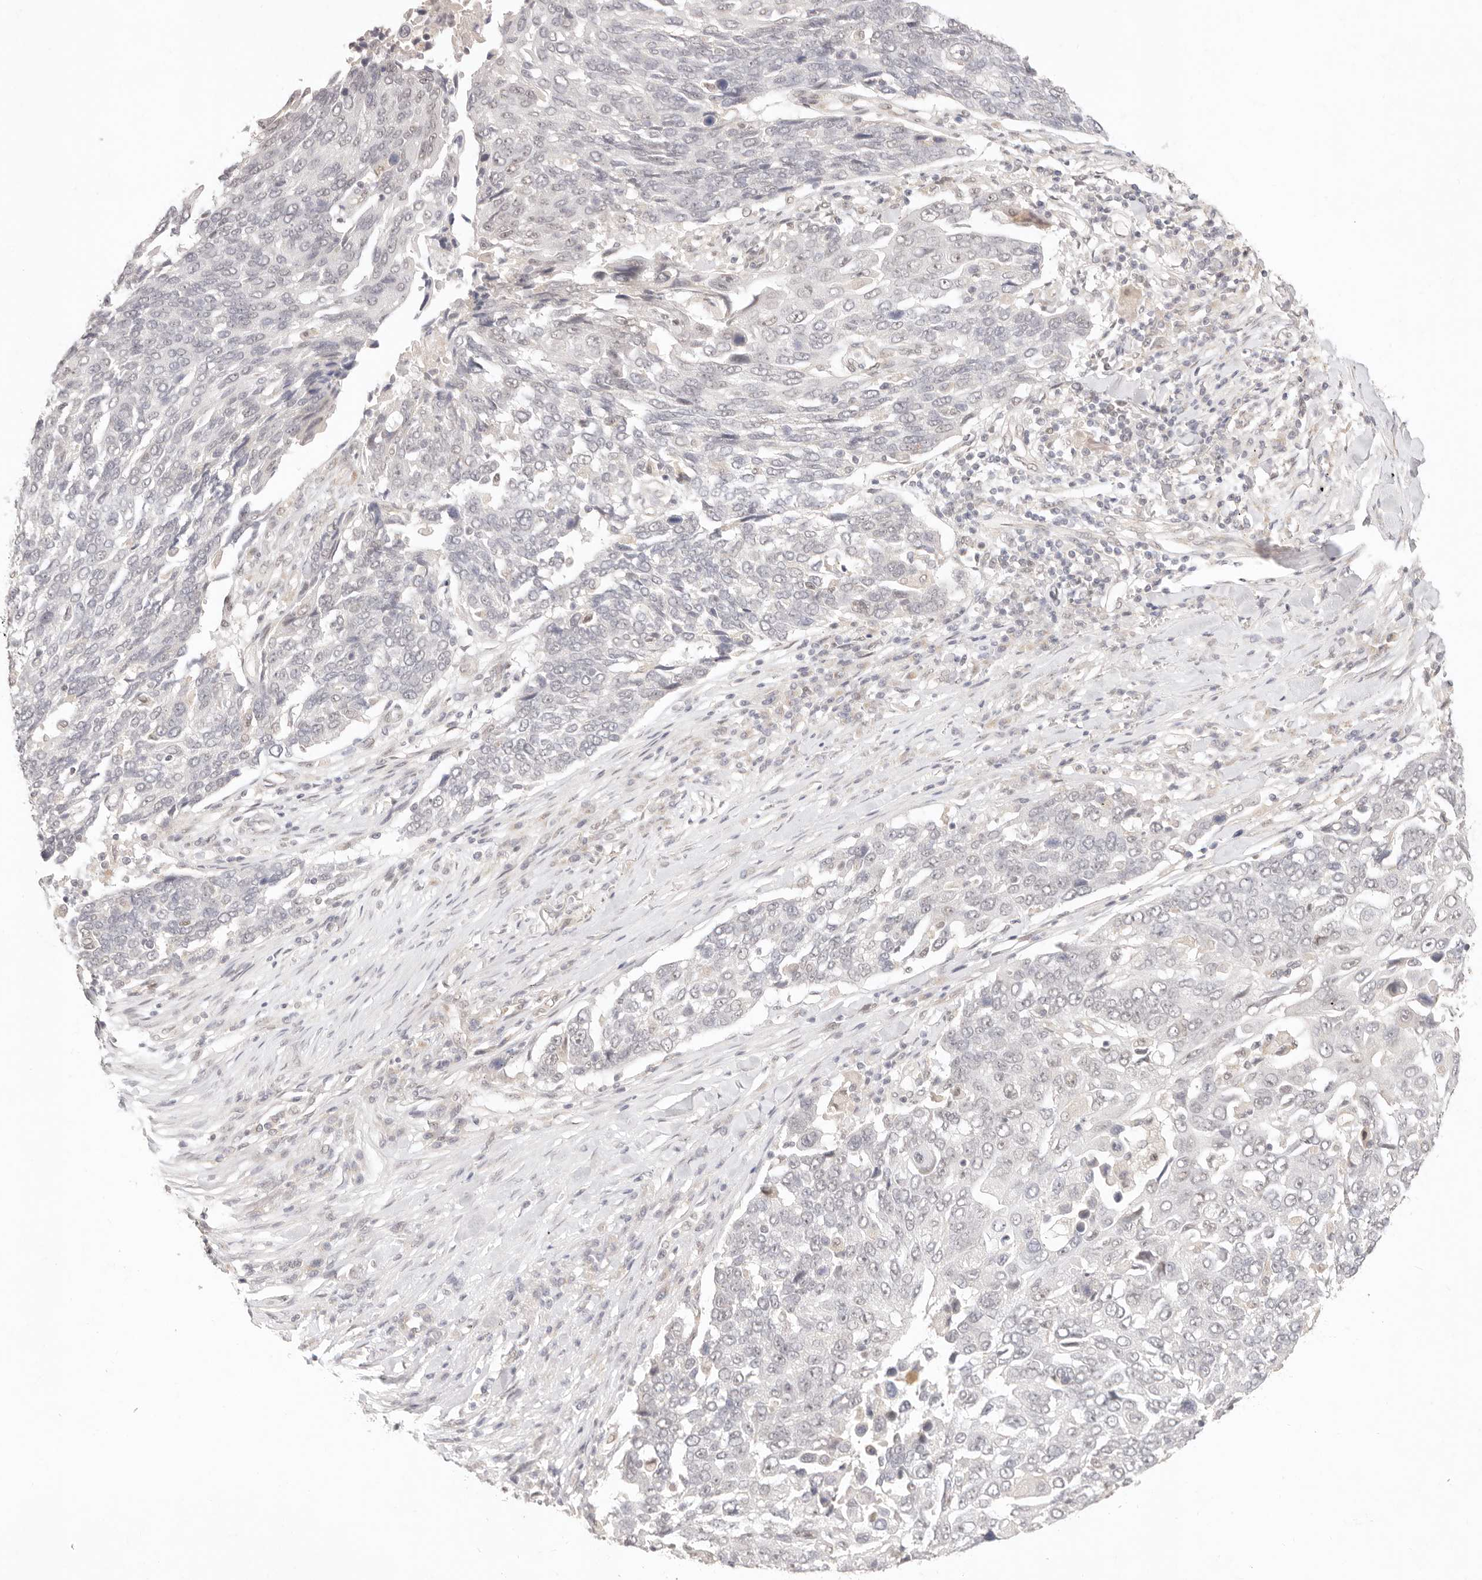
{"staining": {"intensity": "negative", "quantity": "none", "location": "none"}, "tissue": "lung cancer", "cell_type": "Tumor cells", "image_type": "cancer", "snomed": [{"axis": "morphology", "description": "Squamous cell carcinoma, NOS"}, {"axis": "topography", "description": "Lung"}], "caption": "IHC image of neoplastic tissue: squamous cell carcinoma (lung) stained with DAB (3,3'-diaminobenzidine) displays no significant protein positivity in tumor cells. Nuclei are stained in blue.", "gene": "GPR156", "patient": {"sex": "male", "age": 66}}